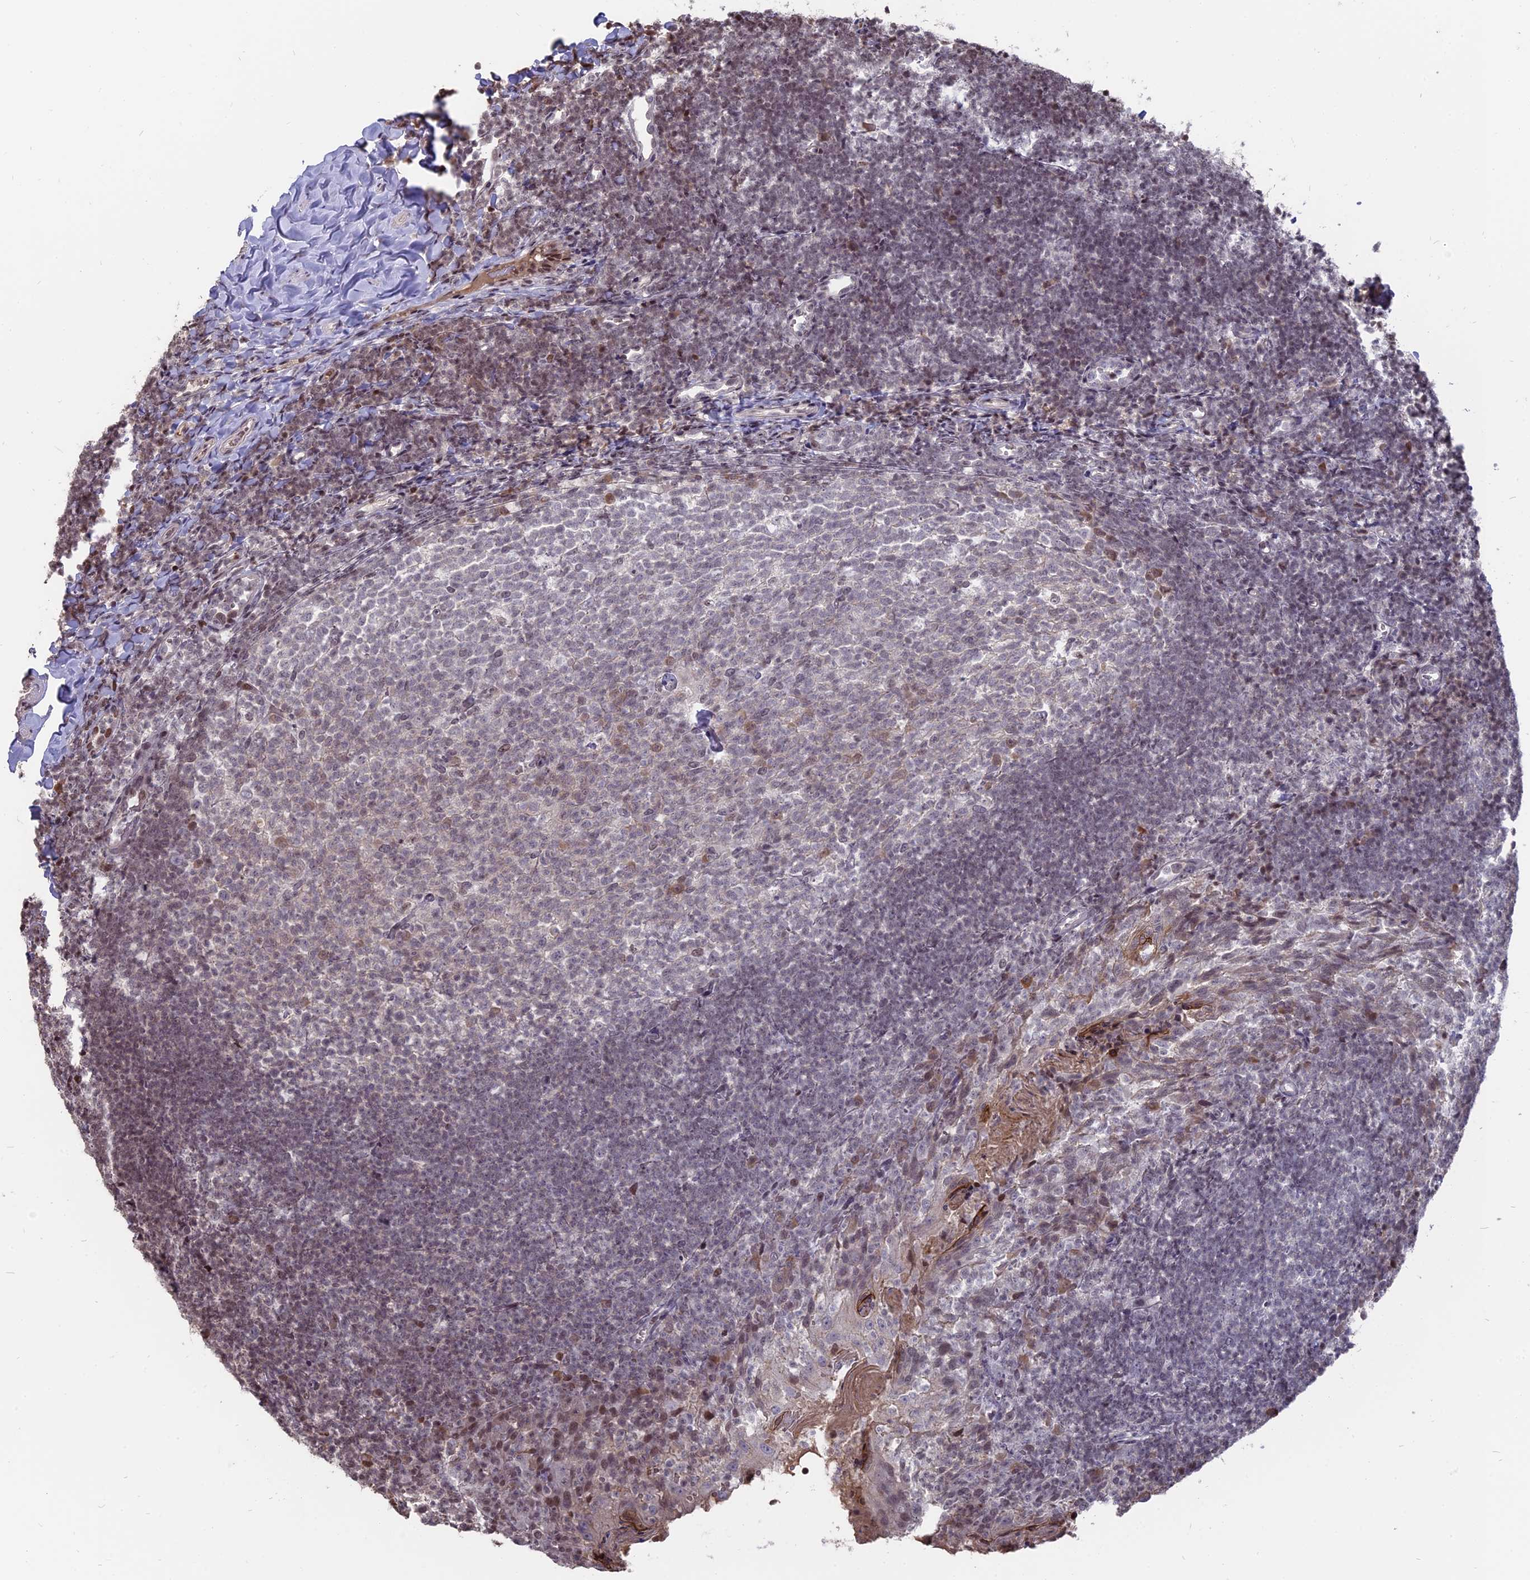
{"staining": {"intensity": "moderate", "quantity": "<25%", "location": "nuclear"}, "tissue": "tonsil", "cell_type": "Germinal center cells", "image_type": "normal", "snomed": [{"axis": "morphology", "description": "Normal tissue, NOS"}, {"axis": "topography", "description": "Tonsil"}], "caption": "Tonsil stained with DAB IHC demonstrates low levels of moderate nuclear staining in about <25% of germinal center cells. The staining was performed using DAB (3,3'-diaminobenzidine), with brown indicating positive protein expression. Nuclei are stained blue with hematoxylin.", "gene": "NR1H3", "patient": {"sex": "female", "age": 10}}